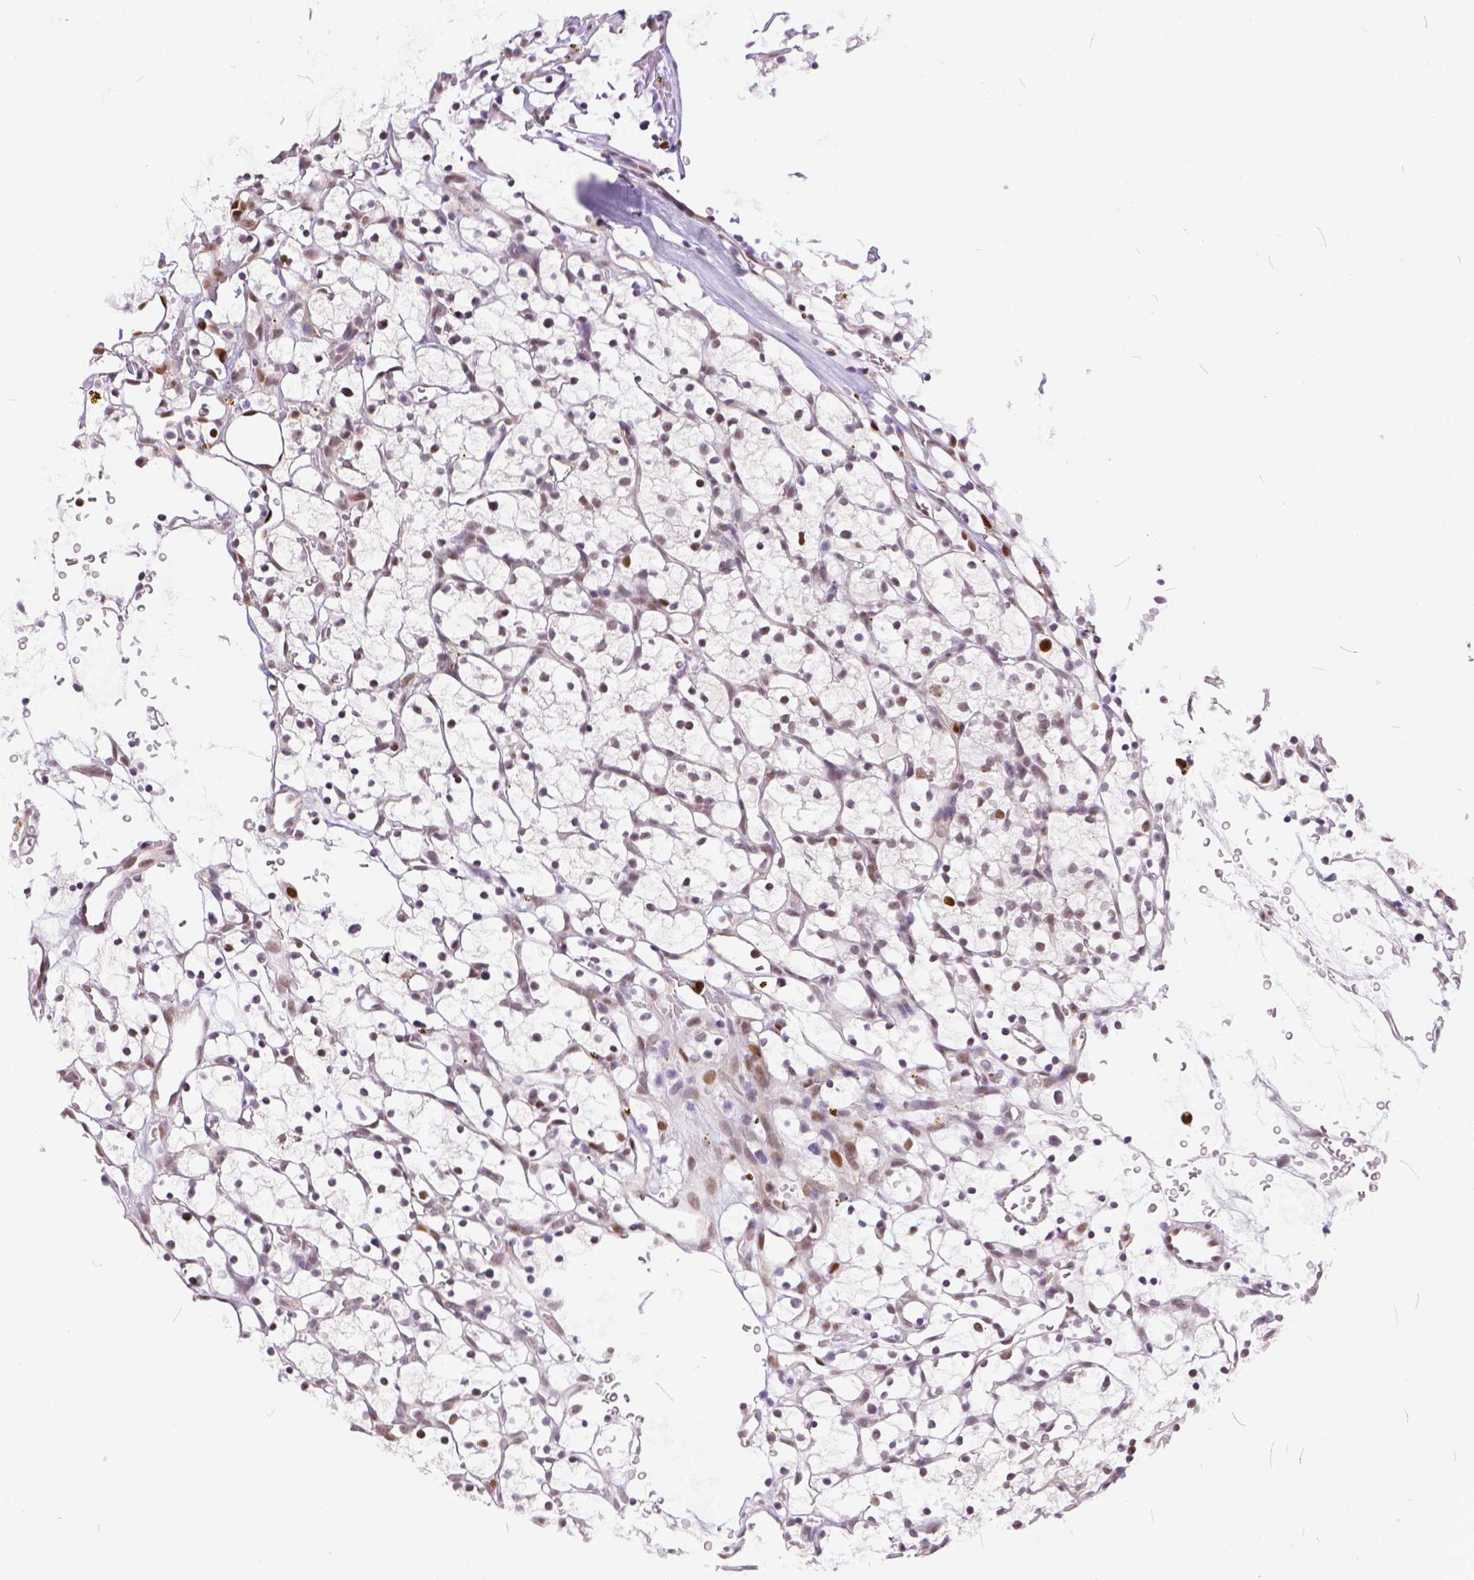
{"staining": {"intensity": "moderate", "quantity": "25%-75%", "location": "nuclear"}, "tissue": "renal cancer", "cell_type": "Tumor cells", "image_type": "cancer", "snomed": [{"axis": "morphology", "description": "Adenocarcinoma, NOS"}, {"axis": "topography", "description": "Kidney"}], "caption": "Immunohistochemistry (IHC) micrograph of neoplastic tissue: renal adenocarcinoma stained using IHC displays medium levels of moderate protein expression localized specifically in the nuclear of tumor cells, appearing as a nuclear brown color.", "gene": "ERCC1", "patient": {"sex": "female", "age": 64}}